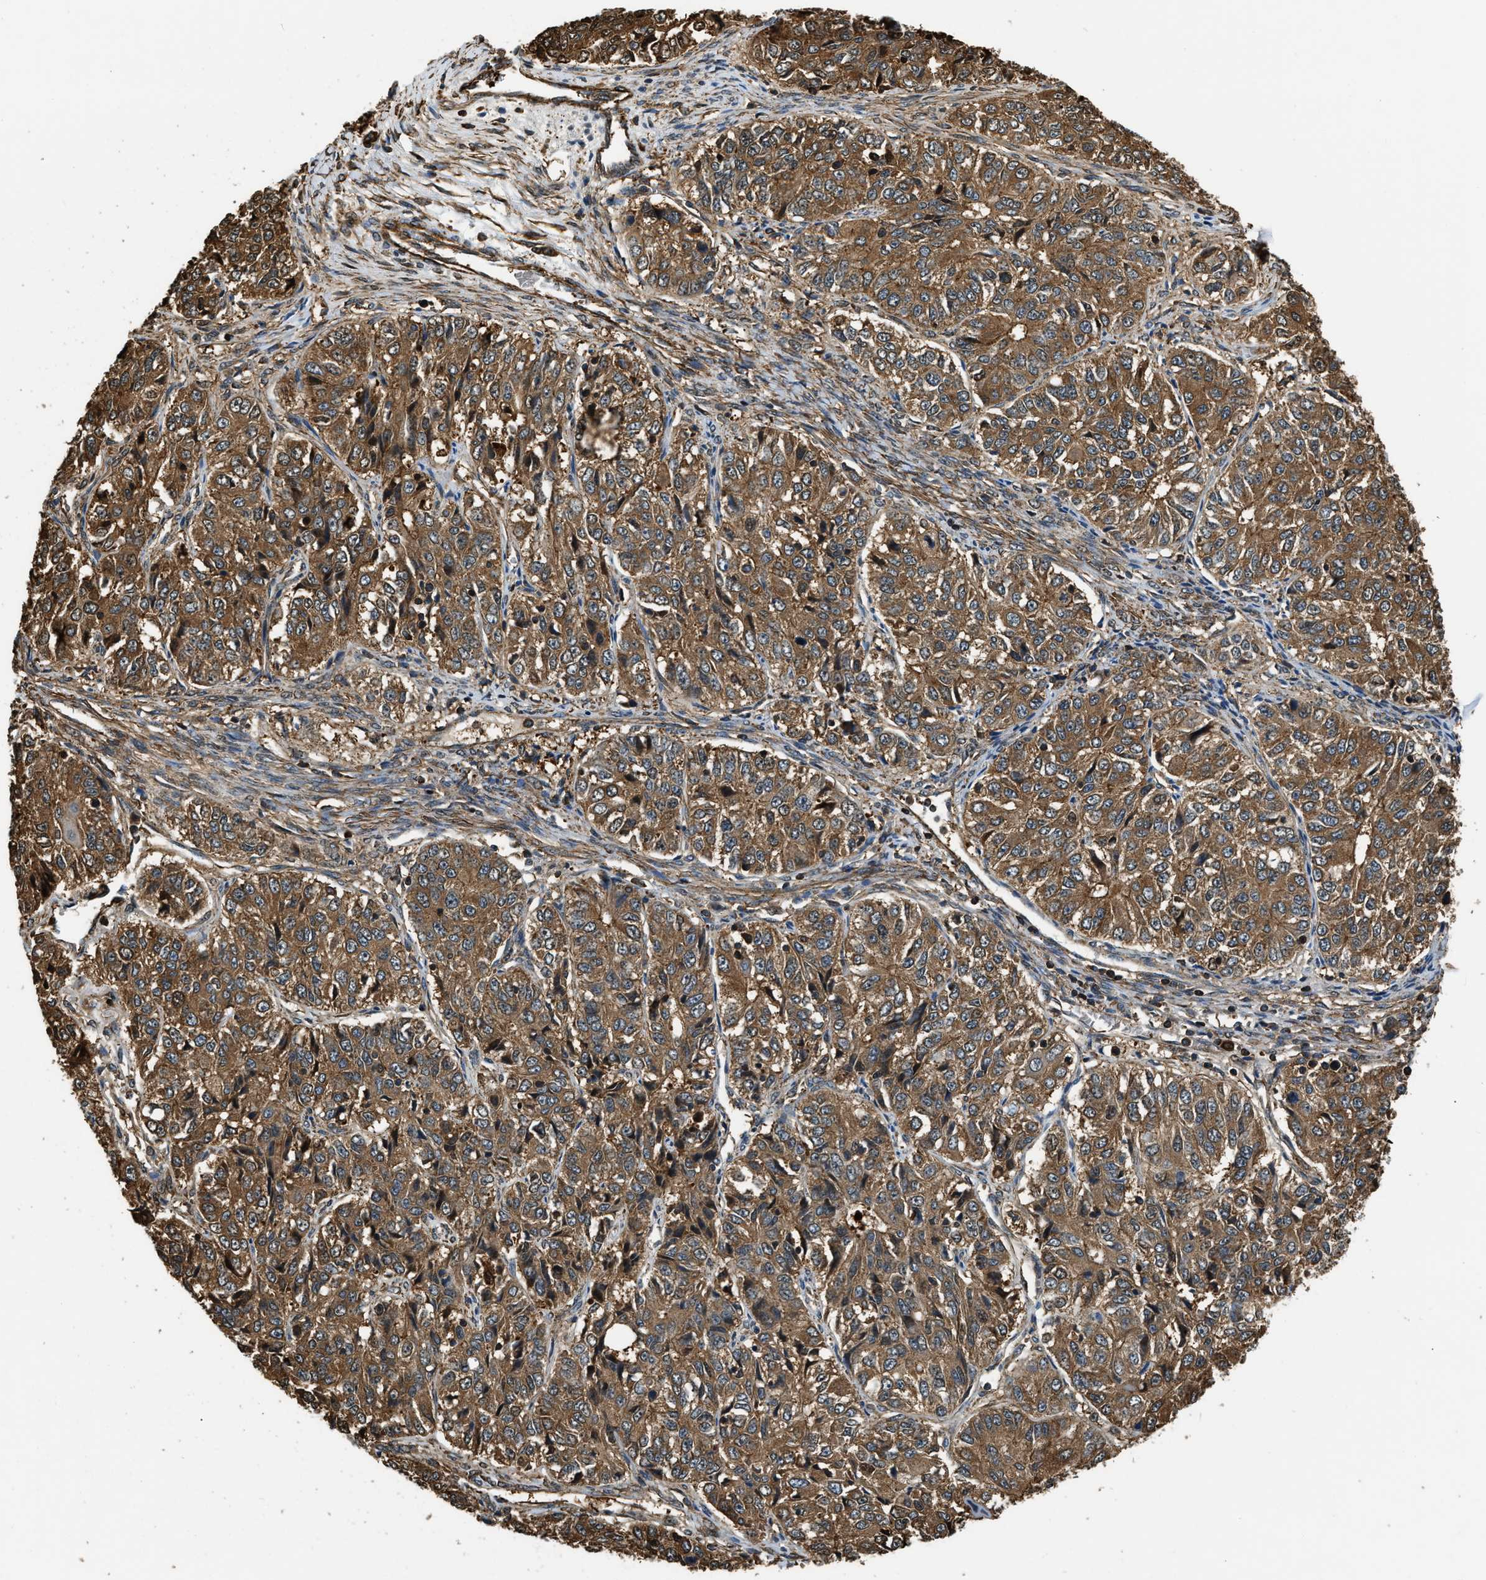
{"staining": {"intensity": "moderate", "quantity": ">75%", "location": "cytoplasmic/membranous"}, "tissue": "ovarian cancer", "cell_type": "Tumor cells", "image_type": "cancer", "snomed": [{"axis": "morphology", "description": "Carcinoma, endometroid"}, {"axis": "topography", "description": "Ovary"}], "caption": "Brown immunohistochemical staining in ovarian endometroid carcinoma reveals moderate cytoplasmic/membranous staining in about >75% of tumor cells. Nuclei are stained in blue.", "gene": "YARS1", "patient": {"sex": "female", "age": 51}}